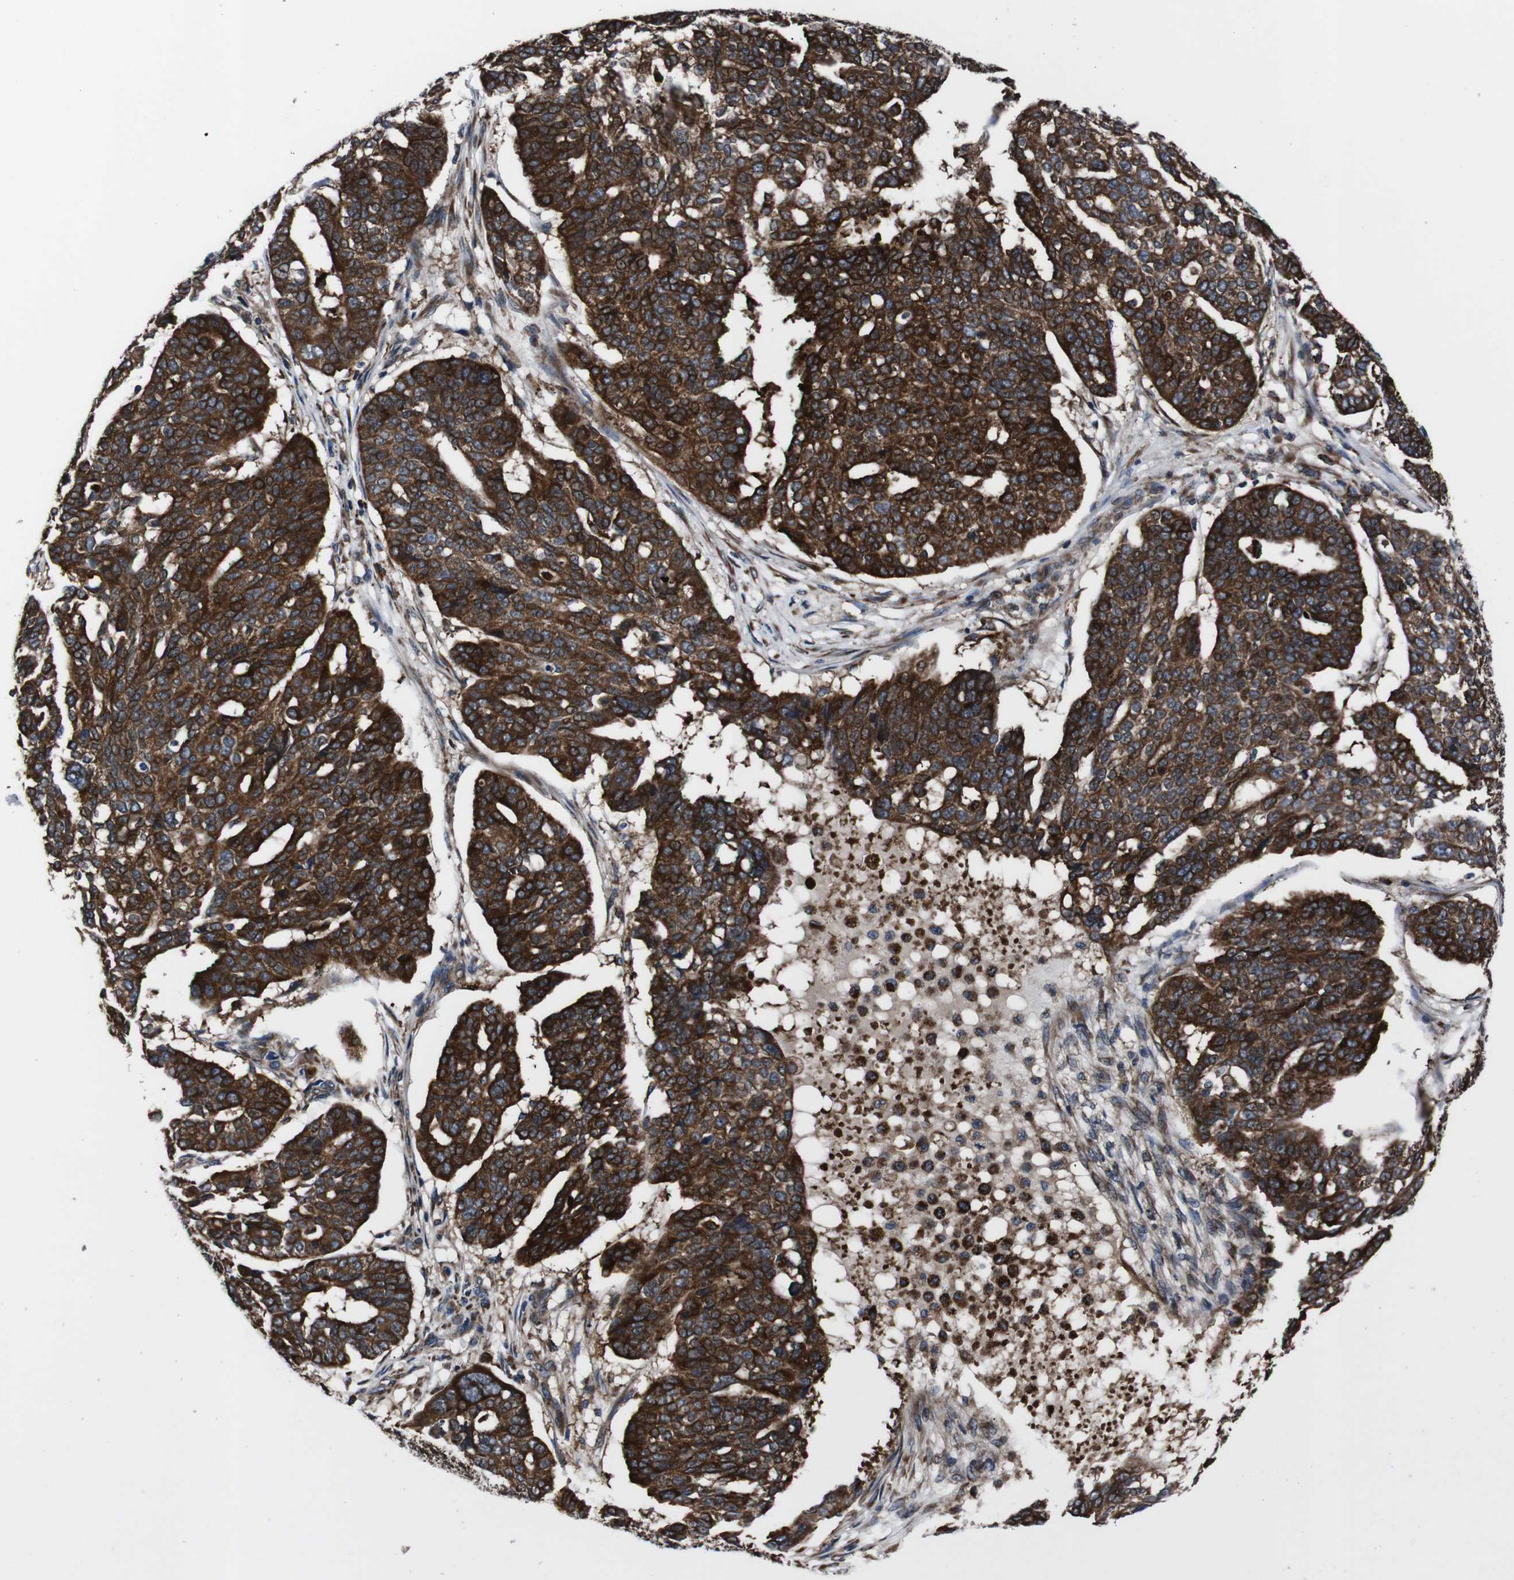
{"staining": {"intensity": "strong", "quantity": ">75%", "location": "cytoplasmic/membranous"}, "tissue": "ovarian cancer", "cell_type": "Tumor cells", "image_type": "cancer", "snomed": [{"axis": "morphology", "description": "Cystadenocarcinoma, serous, NOS"}, {"axis": "topography", "description": "Ovary"}], "caption": "Brown immunohistochemical staining in human ovarian serous cystadenocarcinoma demonstrates strong cytoplasmic/membranous expression in about >75% of tumor cells.", "gene": "EIF4A2", "patient": {"sex": "female", "age": 59}}